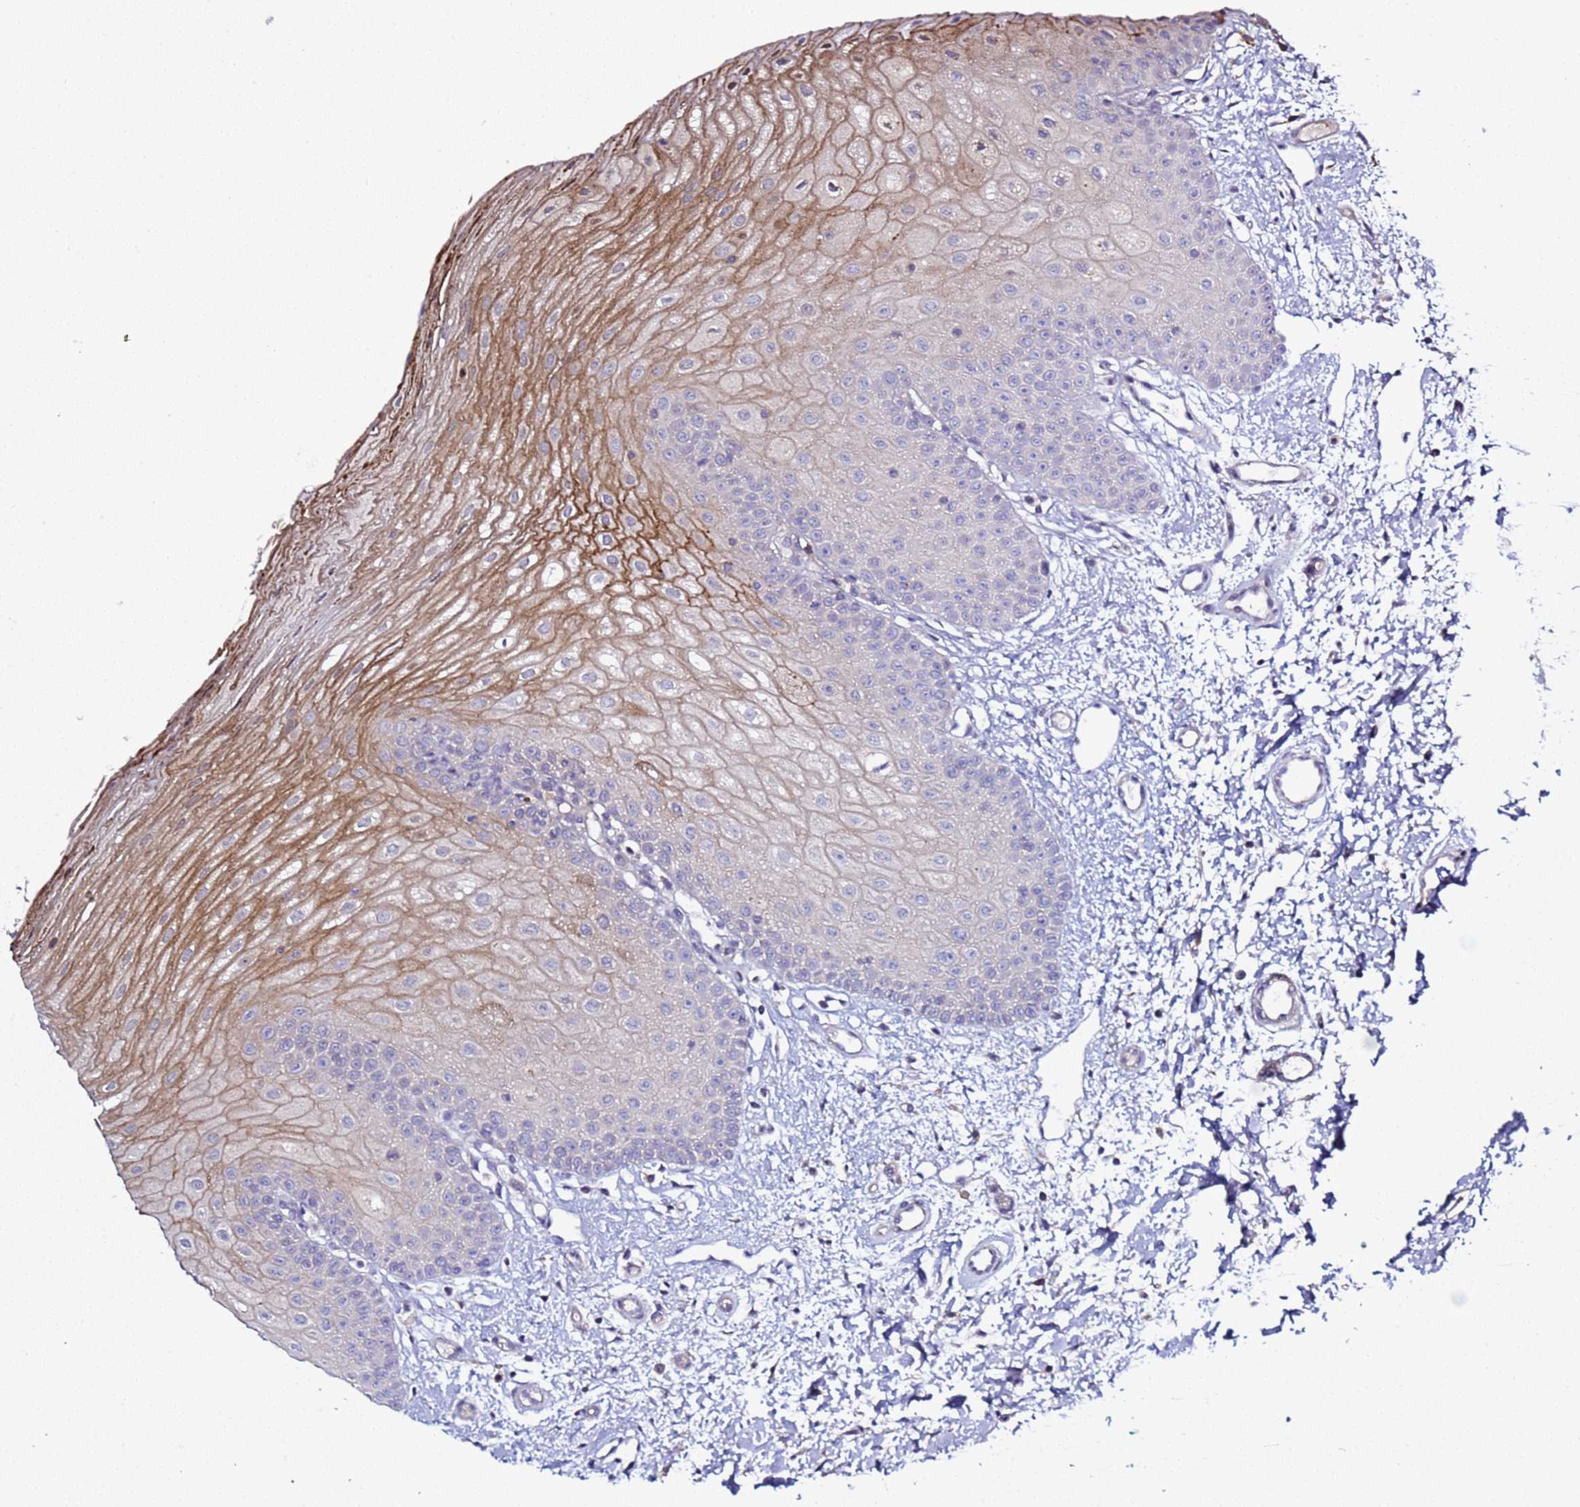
{"staining": {"intensity": "moderate", "quantity": "<25%", "location": "cytoplasmic/membranous"}, "tissue": "oral mucosa", "cell_type": "Squamous epithelial cells", "image_type": "normal", "snomed": [{"axis": "morphology", "description": "Normal tissue, NOS"}, {"axis": "topography", "description": "Oral tissue"}], "caption": "IHC photomicrograph of unremarkable oral mucosa: human oral mucosa stained using immunohistochemistry displays low levels of moderate protein expression localized specifically in the cytoplasmic/membranous of squamous epithelial cells, appearing as a cytoplasmic/membranous brown color.", "gene": "RABL2A", "patient": {"sex": "female", "age": 67}}